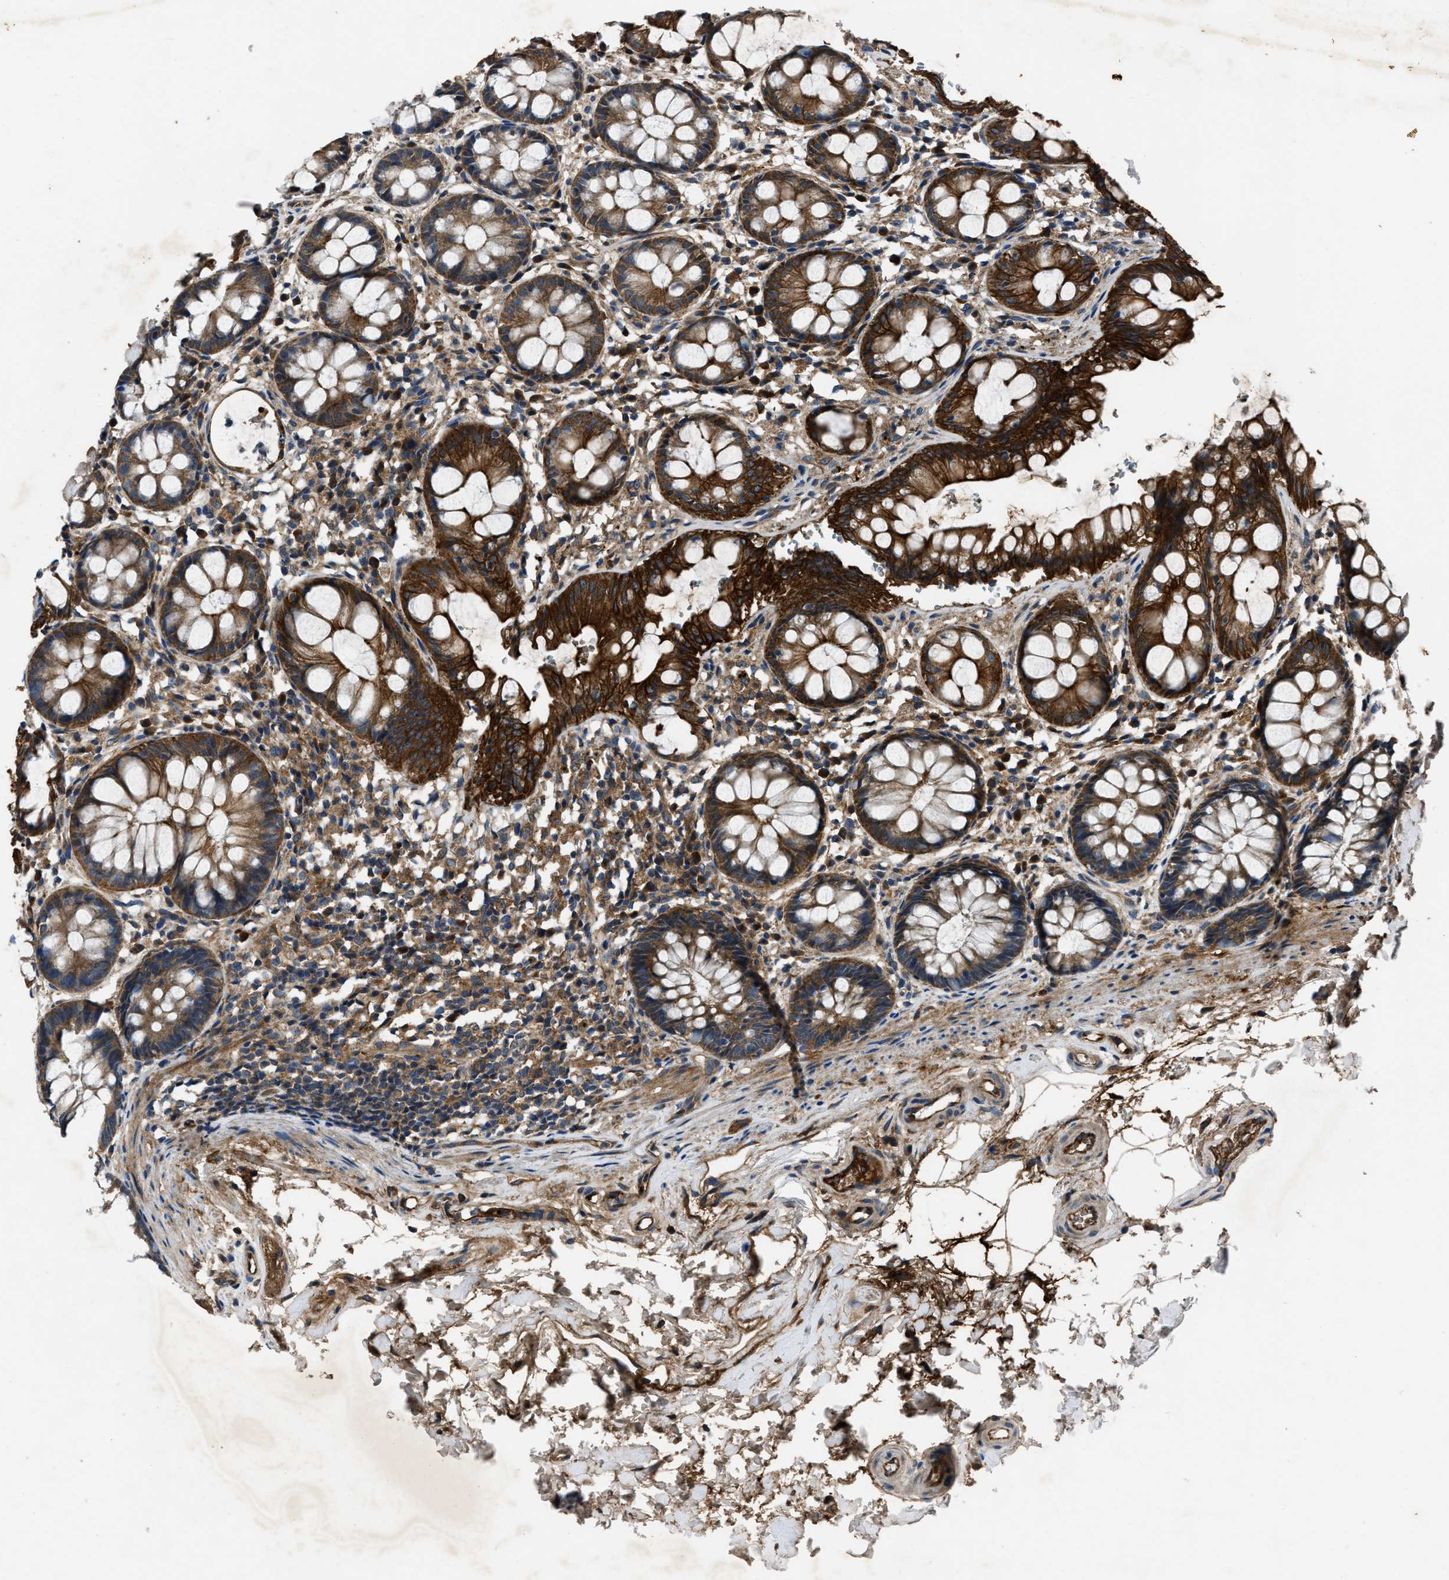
{"staining": {"intensity": "strong", "quantity": ">75%", "location": "cytoplasmic/membranous"}, "tissue": "rectum", "cell_type": "Glandular cells", "image_type": "normal", "snomed": [{"axis": "morphology", "description": "Normal tissue, NOS"}, {"axis": "topography", "description": "Rectum"}], "caption": "Brown immunohistochemical staining in benign human rectum exhibits strong cytoplasmic/membranous positivity in approximately >75% of glandular cells.", "gene": "ERC1", "patient": {"sex": "male", "age": 64}}